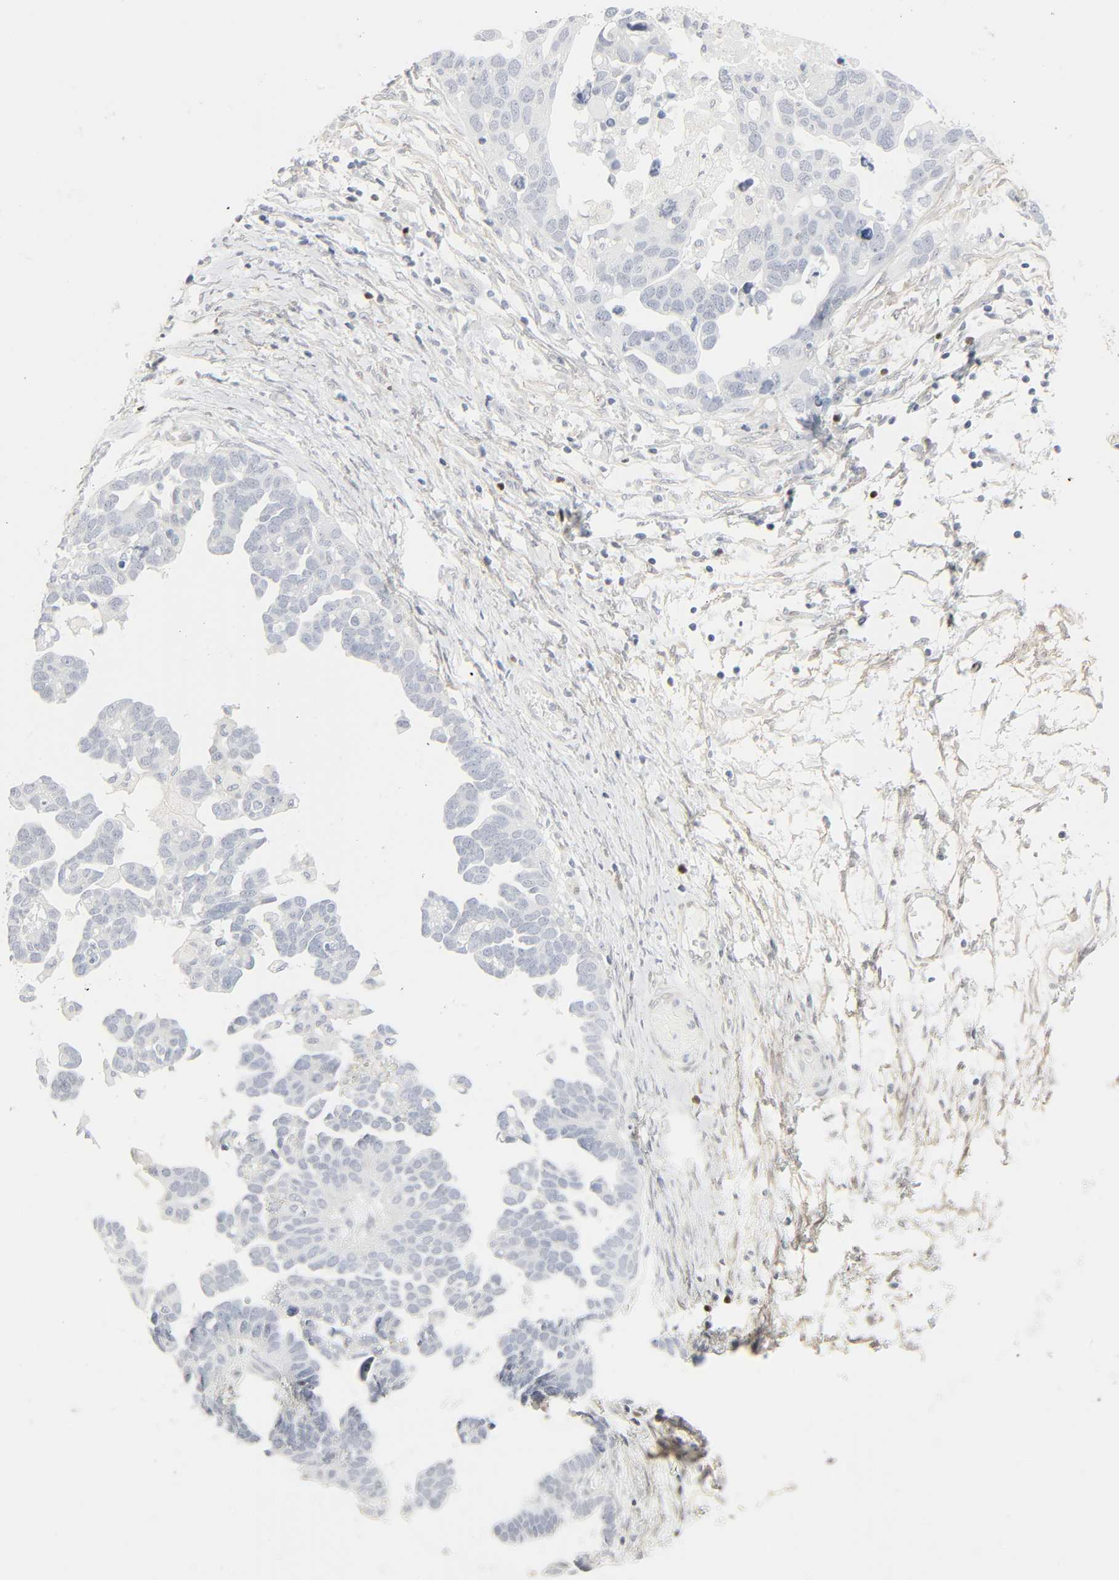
{"staining": {"intensity": "negative", "quantity": "none", "location": "none"}, "tissue": "ovarian cancer", "cell_type": "Tumor cells", "image_type": "cancer", "snomed": [{"axis": "morphology", "description": "Cystadenocarcinoma, serous, NOS"}, {"axis": "topography", "description": "Ovary"}], "caption": "IHC histopathology image of ovarian cancer (serous cystadenocarcinoma) stained for a protein (brown), which exhibits no staining in tumor cells.", "gene": "ZBTB16", "patient": {"sex": "female", "age": 54}}